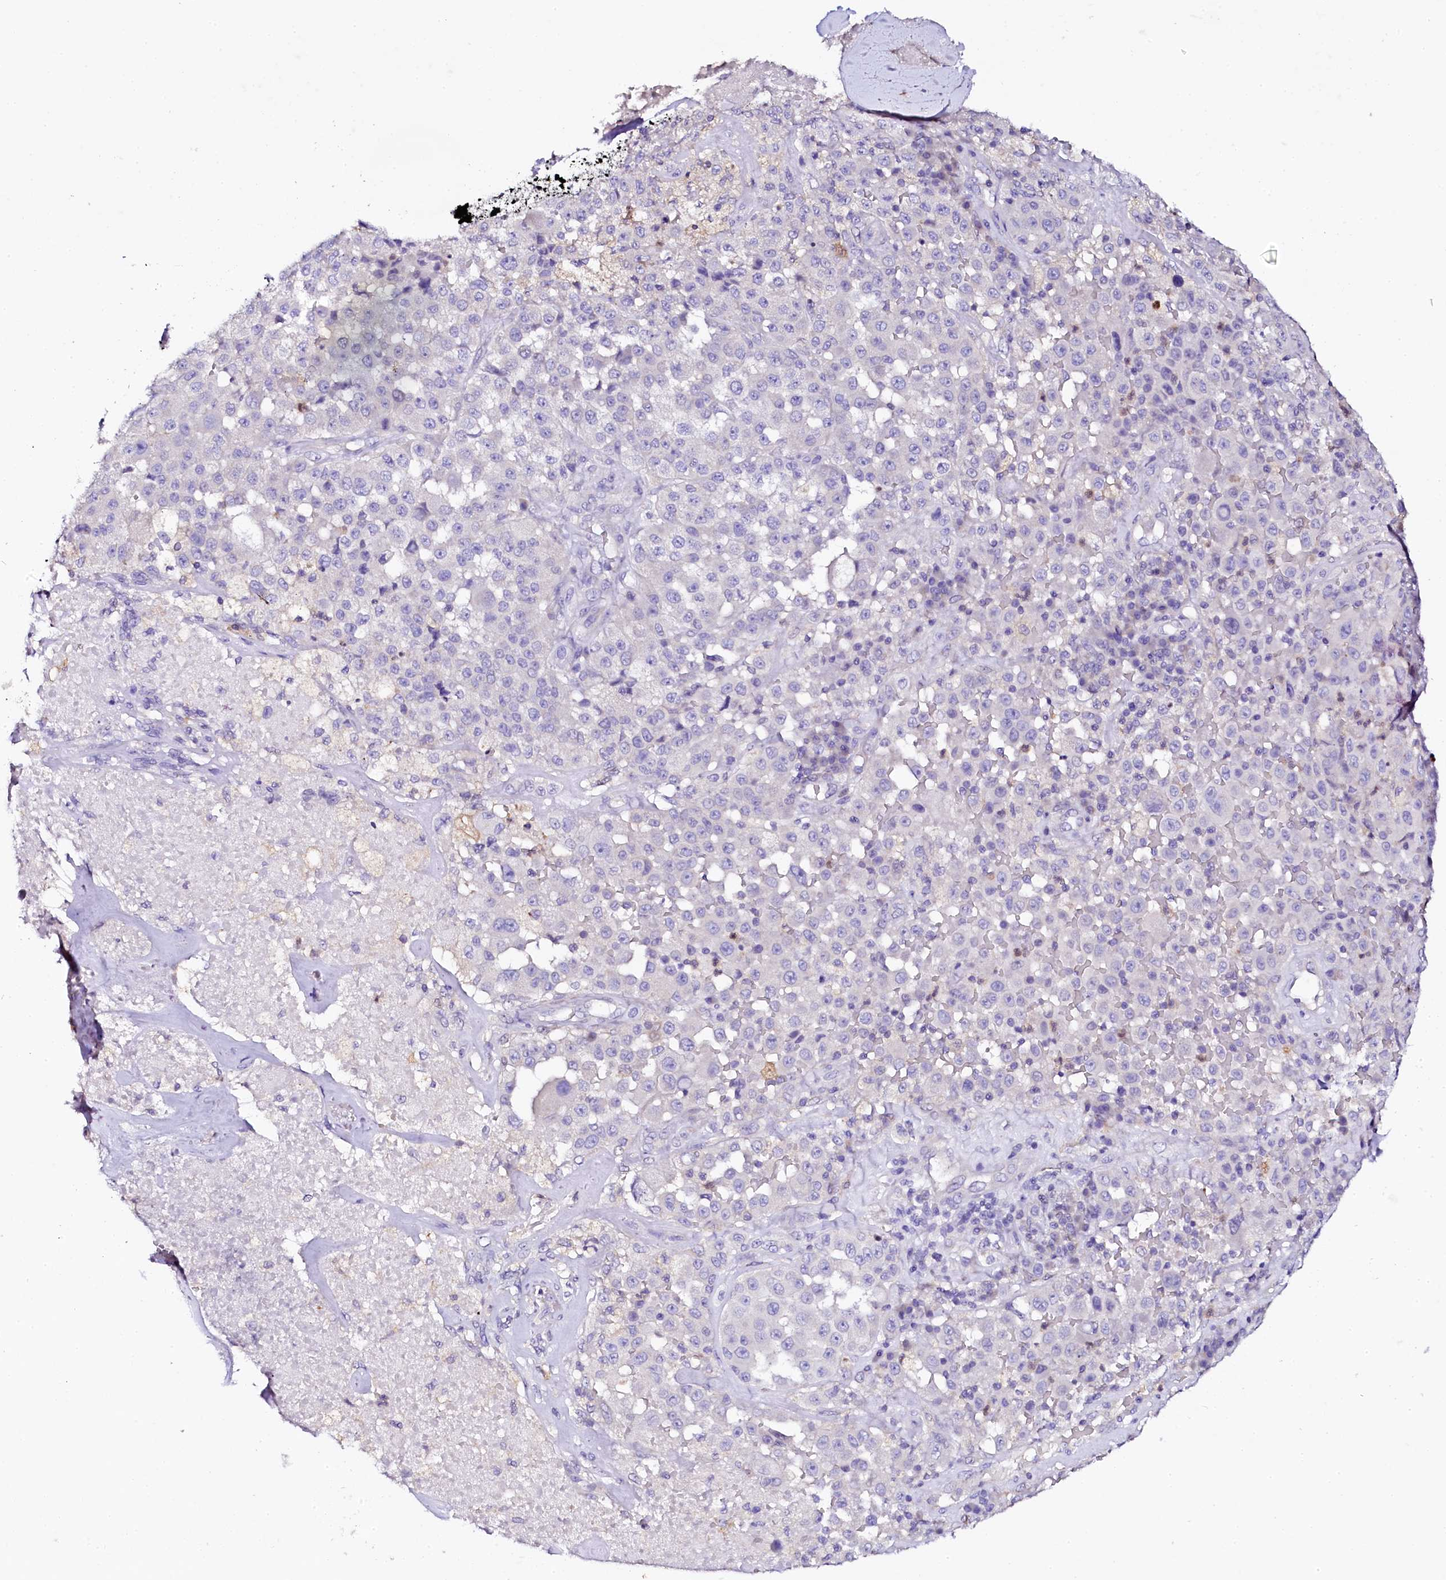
{"staining": {"intensity": "negative", "quantity": "none", "location": "none"}, "tissue": "melanoma", "cell_type": "Tumor cells", "image_type": "cancer", "snomed": [{"axis": "morphology", "description": "Malignant melanoma, Metastatic site"}, {"axis": "topography", "description": "Lymph node"}], "caption": "Immunohistochemical staining of human malignant melanoma (metastatic site) reveals no significant staining in tumor cells. Nuclei are stained in blue.", "gene": "NAA16", "patient": {"sex": "male", "age": 62}}